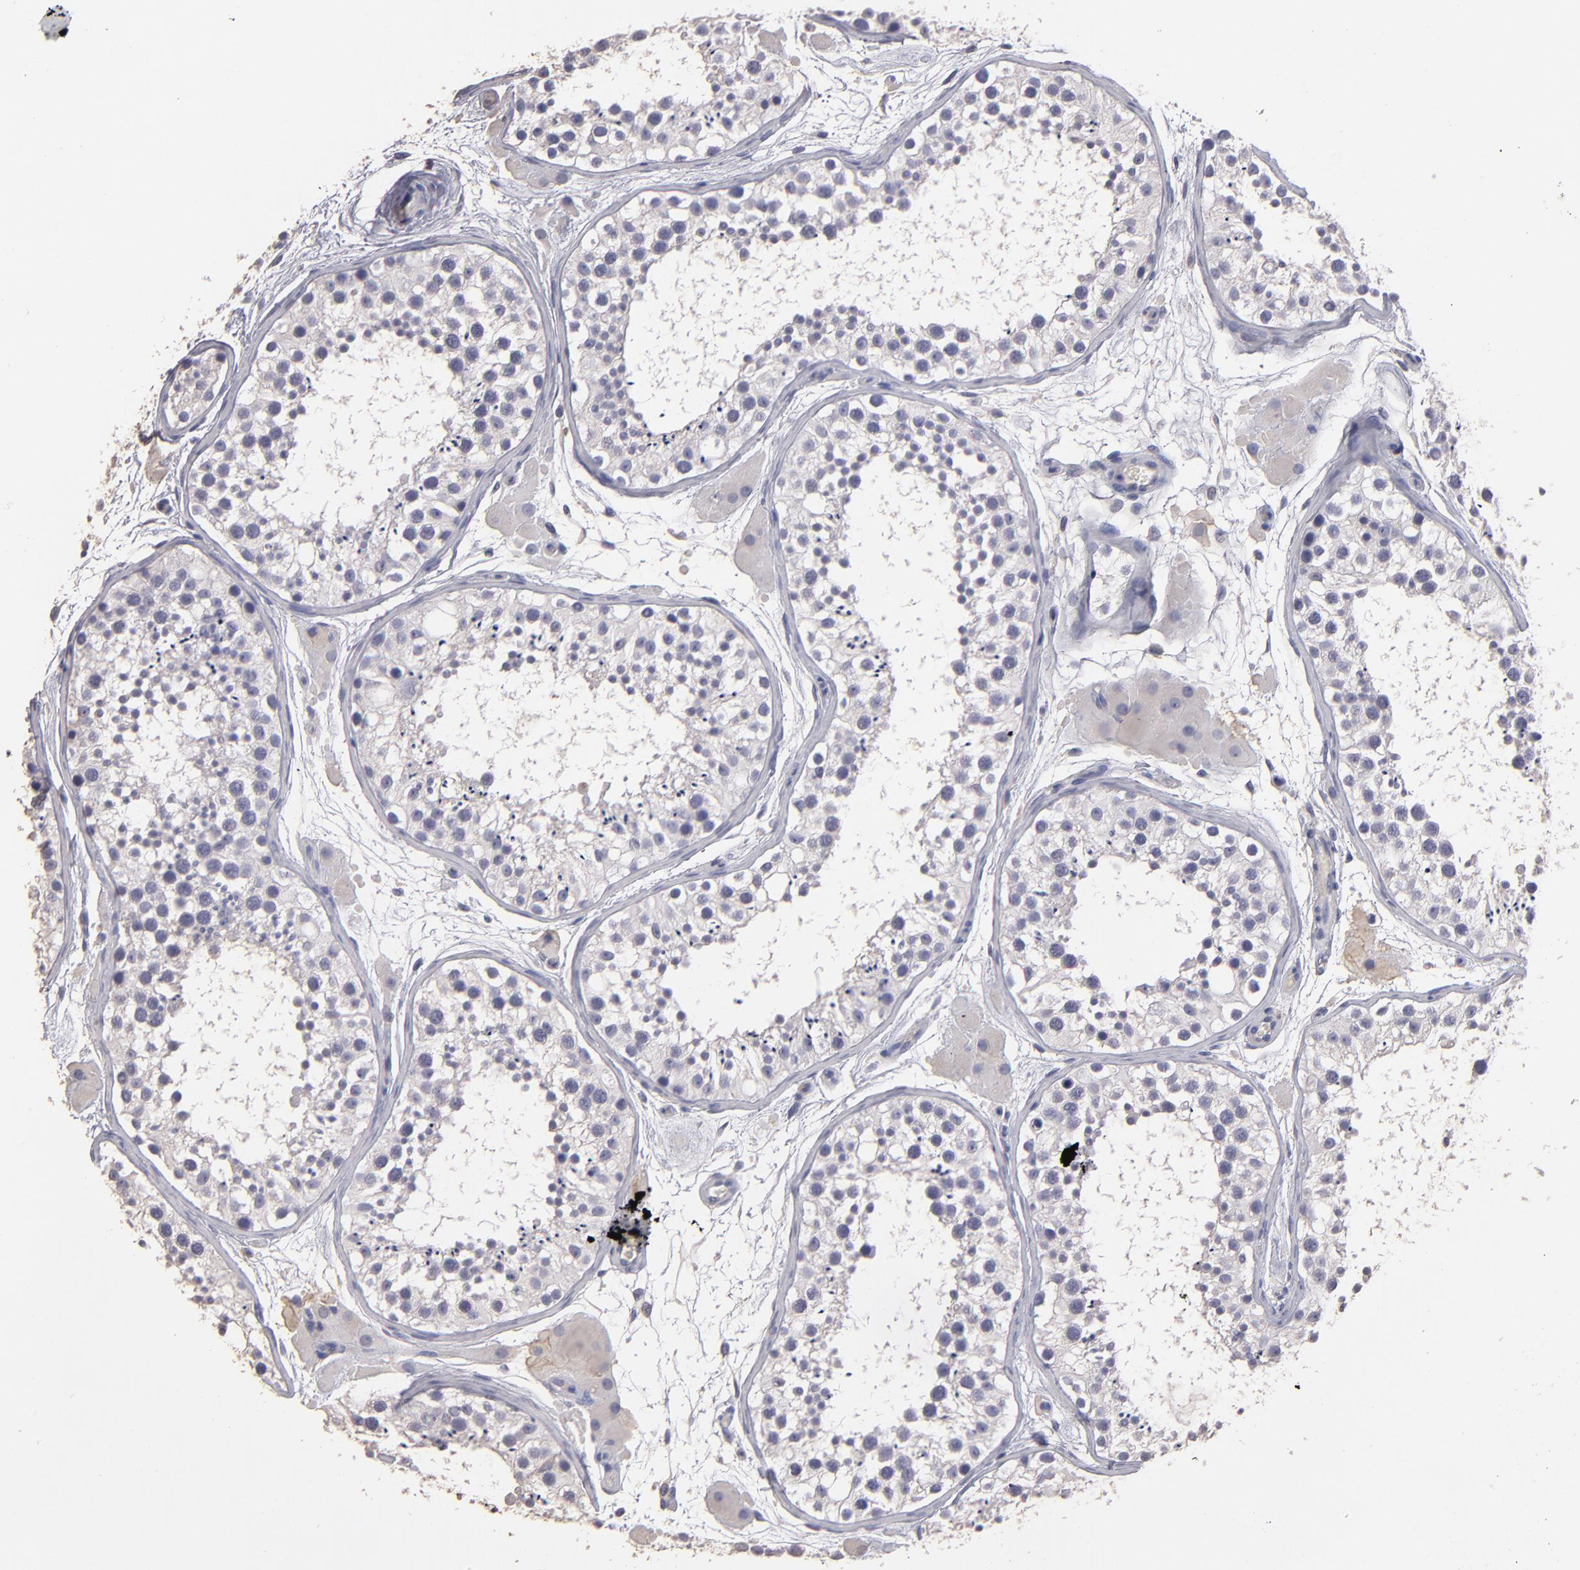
{"staining": {"intensity": "weak", "quantity": "25%-75%", "location": "cytoplasmic/membranous"}, "tissue": "testis", "cell_type": "Cells in seminiferous ducts", "image_type": "normal", "snomed": [{"axis": "morphology", "description": "Normal tissue, NOS"}, {"axis": "topography", "description": "Testis"}], "caption": "Protein expression analysis of unremarkable testis exhibits weak cytoplasmic/membranous expression in about 25%-75% of cells in seminiferous ducts.", "gene": "ABCB1", "patient": {"sex": "male", "age": 29}}